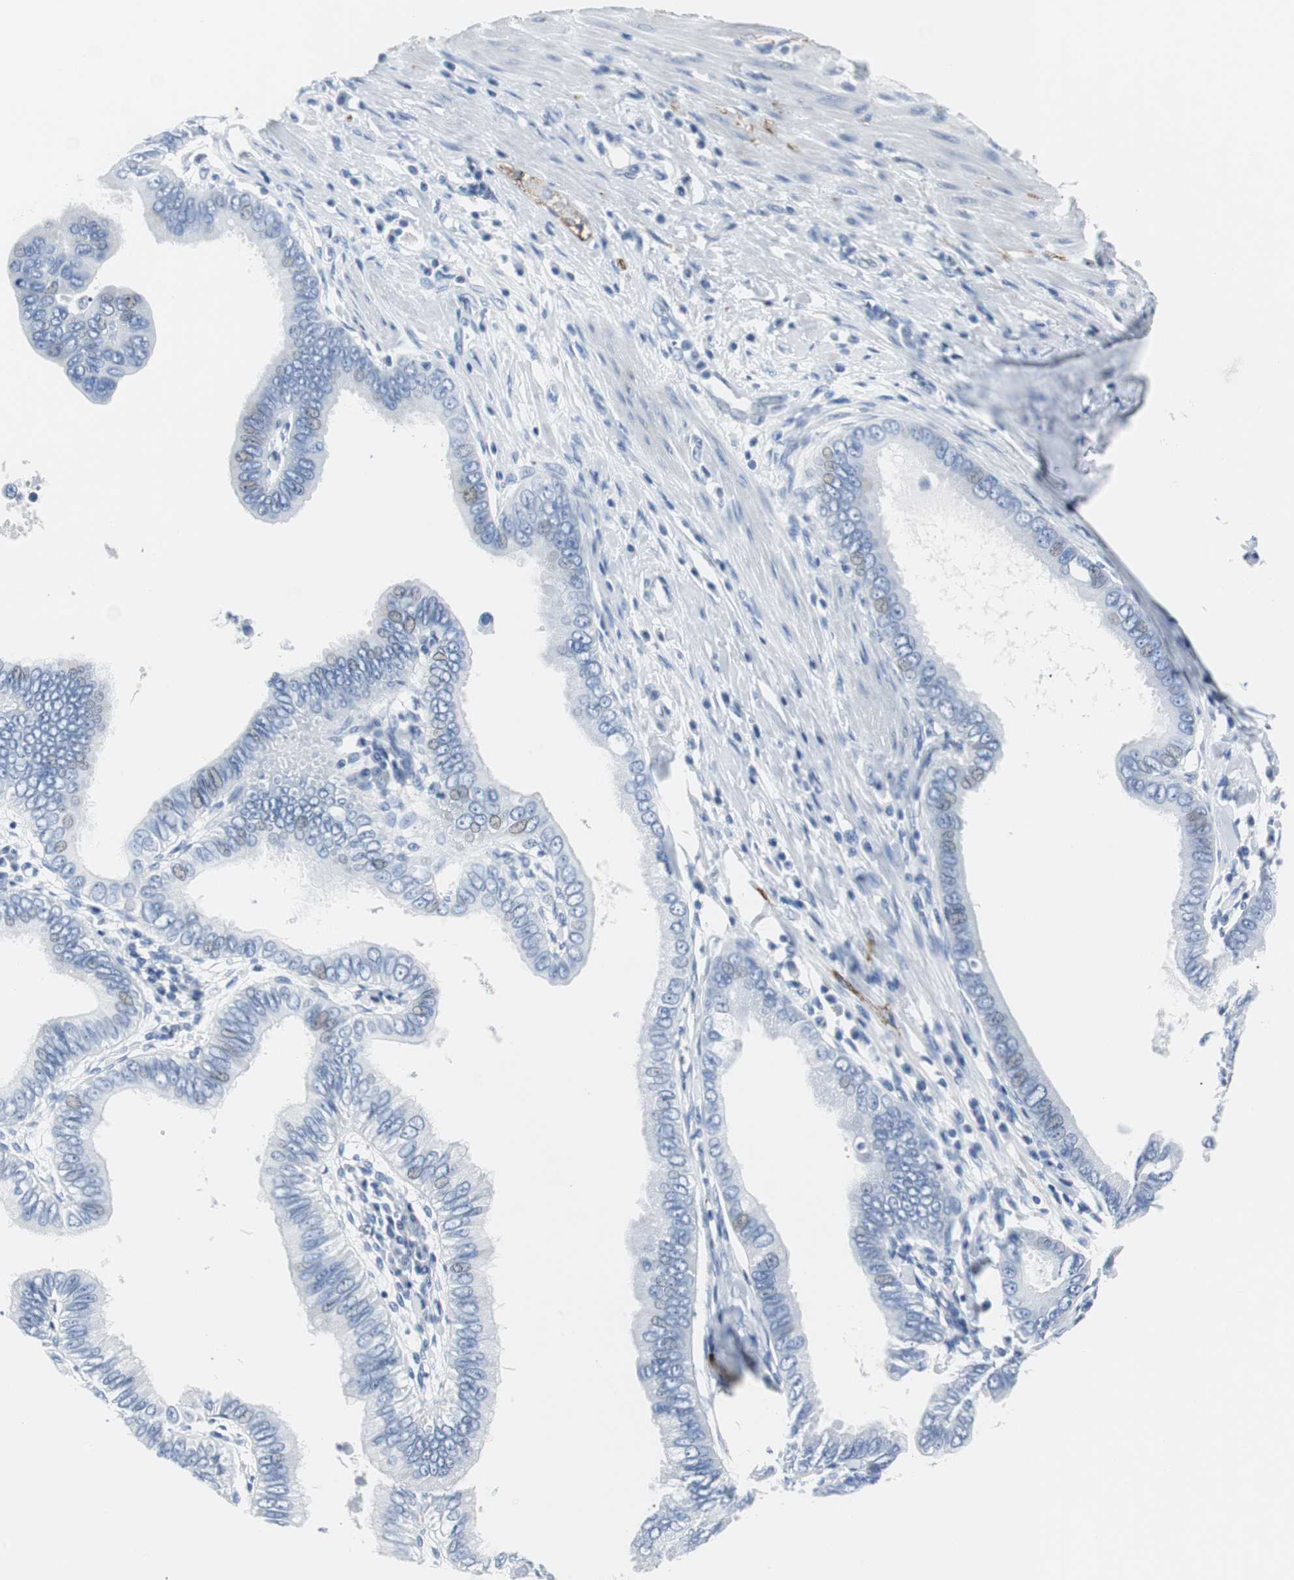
{"staining": {"intensity": "negative", "quantity": "none", "location": "none"}, "tissue": "pancreatic cancer", "cell_type": "Tumor cells", "image_type": "cancer", "snomed": [{"axis": "morphology", "description": "Normal tissue, NOS"}, {"axis": "topography", "description": "Lymph node"}], "caption": "Immunohistochemical staining of pancreatic cancer exhibits no significant staining in tumor cells.", "gene": "GAP43", "patient": {"sex": "male", "age": 50}}